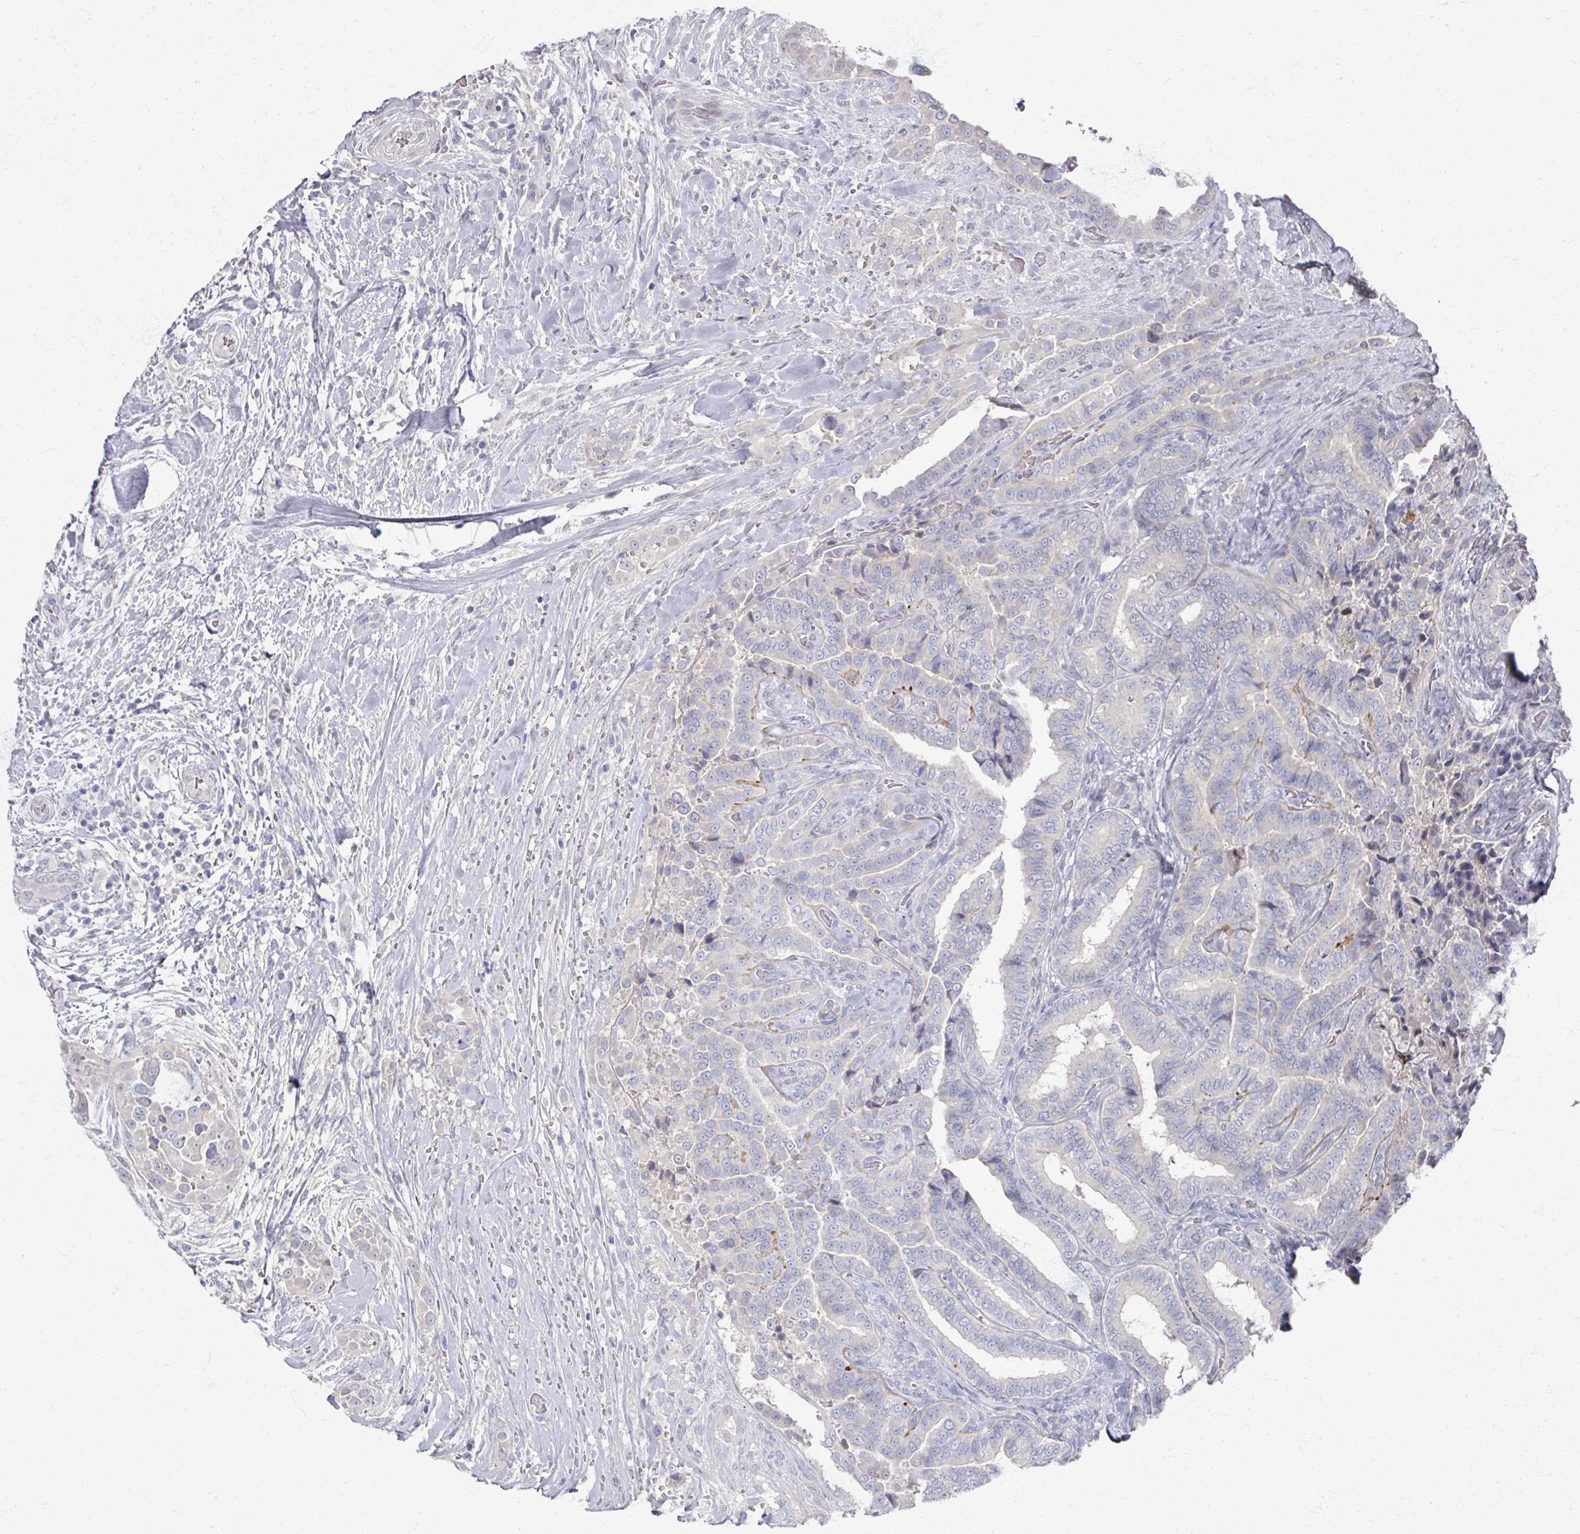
{"staining": {"intensity": "negative", "quantity": "none", "location": "none"}, "tissue": "thyroid cancer", "cell_type": "Tumor cells", "image_type": "cancer", "snomed": [{"axis": "morphology", "description": "Papillary adenocarcinoma, NOS"}, {"axis": "topography", "description": "Thyroid gland"}], "caption": "Histopathology image shows no significant protein staining in tumor cells of papillary adenocarcinoma (thyroid).", "gene": "TTYH3", "patient": {"sex": "male", "age": 61}}